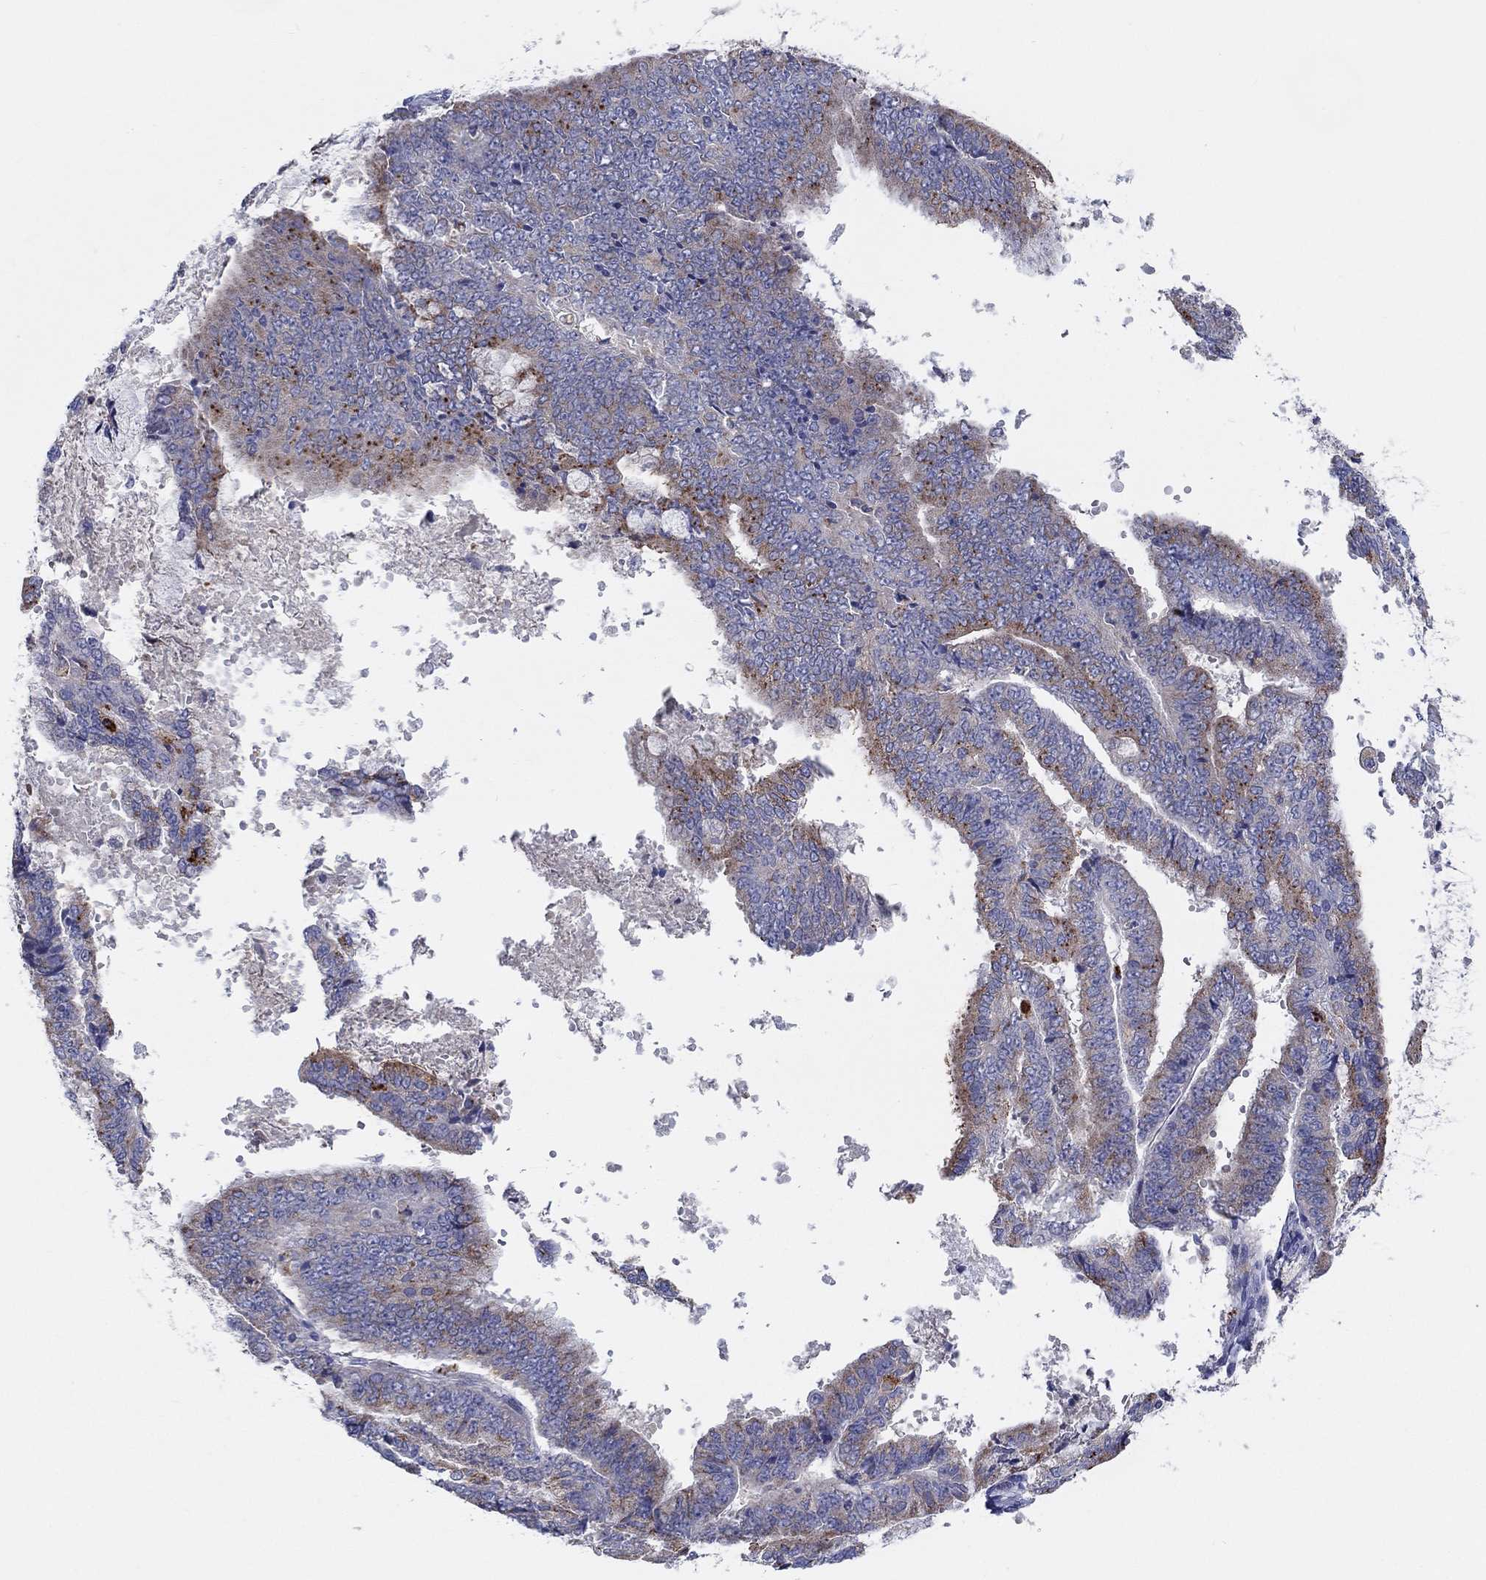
{"staining": {"intensity": "strong", "quantity": "25%-75%", "location": "cytoplasmic/membranous"}, "tissue": "endometrial cancer", "cell_type": "Tumor cells", "image_type": "cancer", "snomed": [{"axis": "morphology", "description": "Adenocarcinoma, NOS"}, {"axis": "topography", "description": "Endometrium"}], "caption": "An immunohistochemistry micrograph of neoplastic tissue is shown. Protein staining in brown highlights strong cytoplasmic/membranous positivity in endometrial cancer within tumor cells. Nuclei are stained in blue.", "gene": "BCO2", "patient": {"sex": "female", "age": 63}}